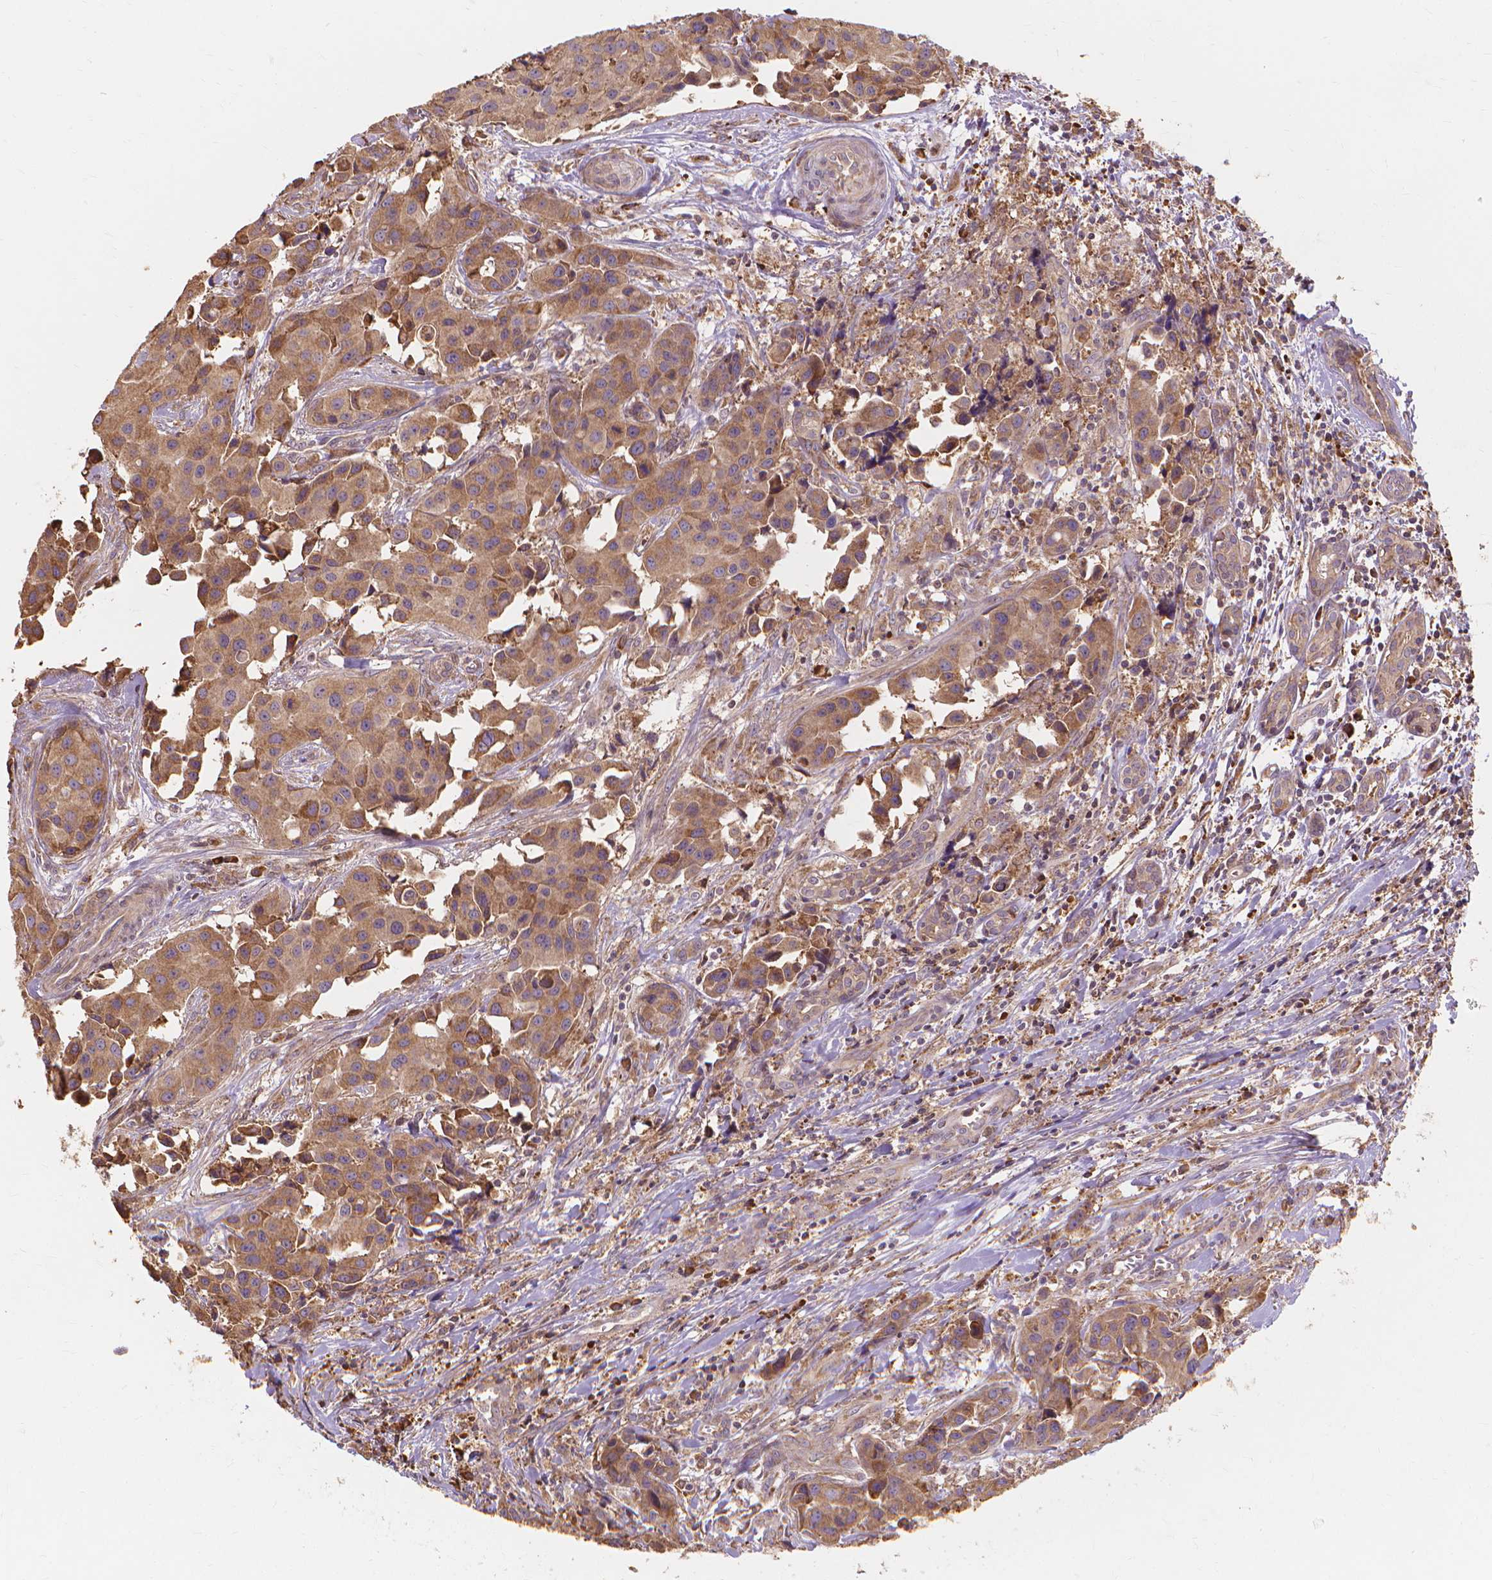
{"staining": {"intensity": "moderate", "quantity": ">75%", "location": "cytoplasmic/membranous"}, "tissue": "head and neck cancer", "cell_type": "Tumor cells", "image_type": "cancer", "snomed": [{"axis": "morphology", "description": "Adenocarcinoma, NOS"}, {"axis": "topography", "description": "Head-Neck"}], "caption": "Immunohistochemical staining of human head and neck adenocarcinoma reveals medium levels of moderate cytoplasmic/membranous protein expression in about >75% of tumor cells.", "gene": "TAB2", "patient": {"sex": "male", "age": 76}}